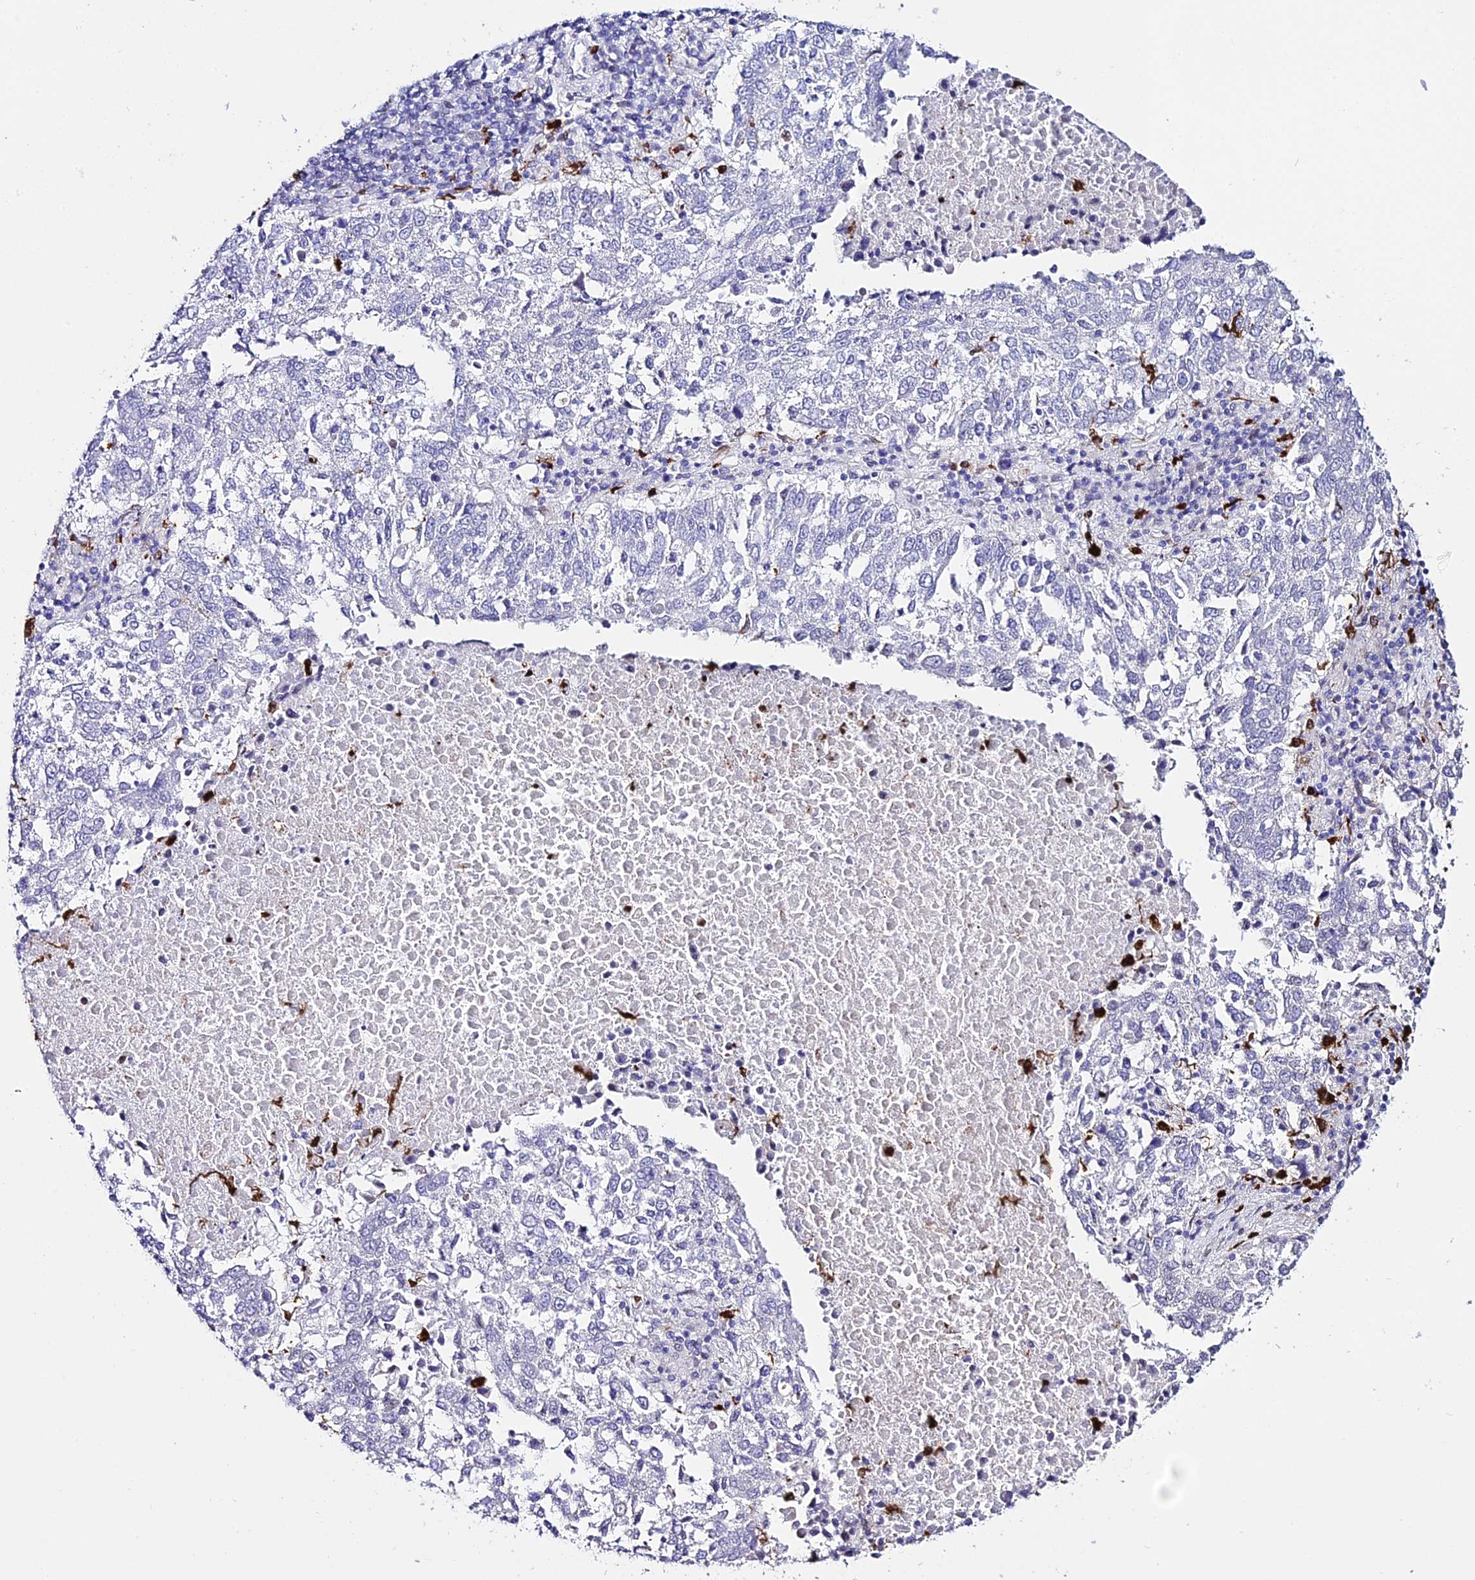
{"staining": {"intensity": "negative", "quantity": "none", "location": "none"}, "tissue": "lung cancer", "cell_type": "Tumor cells", "image_type": "cancer", "snomed": [{"axis": "morphology", "description": "Squamous cell carcinoma, NOS"}, {"axis": "topography", "description": "Lung"}], "caption": "This is an immunohistochemistry (IHC) histopathology image of squamous cell carcinoma (lung). There is no positivity in tumor cells.", "gene": "MCM10", "patient": {"sex": "male", "age": 73}}